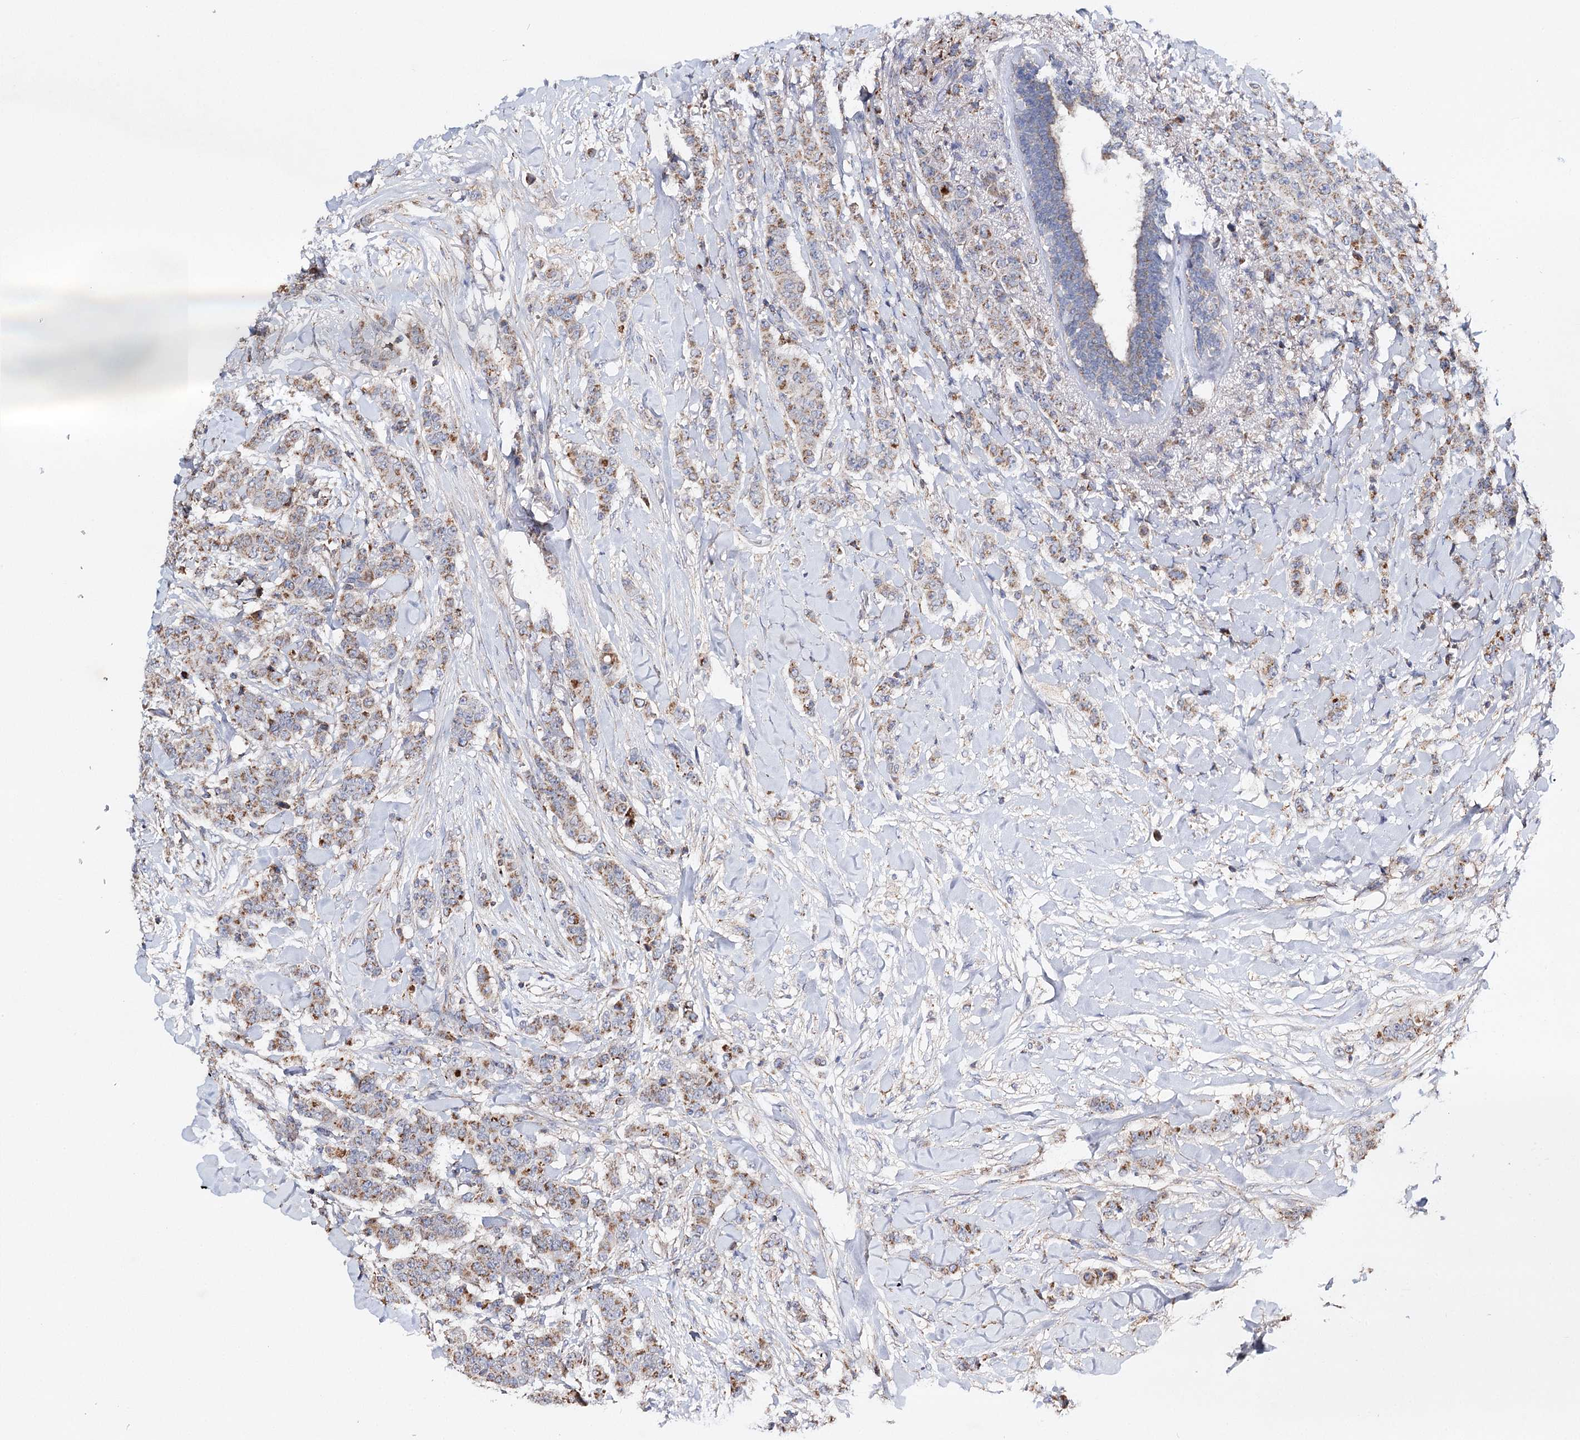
{"staining": {"intensity": "weak", "quantity": ">75%", "location": "cytoplasmic/membranous"}, "tissue": "breast cancer", "cell_type": "Tumor cells", "image_type": "cancer", "snomed": [{"axis": "morphology", "description": "Duct carcinoma"}, {"axis": "topography", "description": "Breast"}], "caption": "This is an image of IHC staining of breast cancer, which shows weak staining in the cytoplasmic/membranous of tumor cells.", "gene": "CFAP46", "patient": {"sex": "female", "age": 40}}